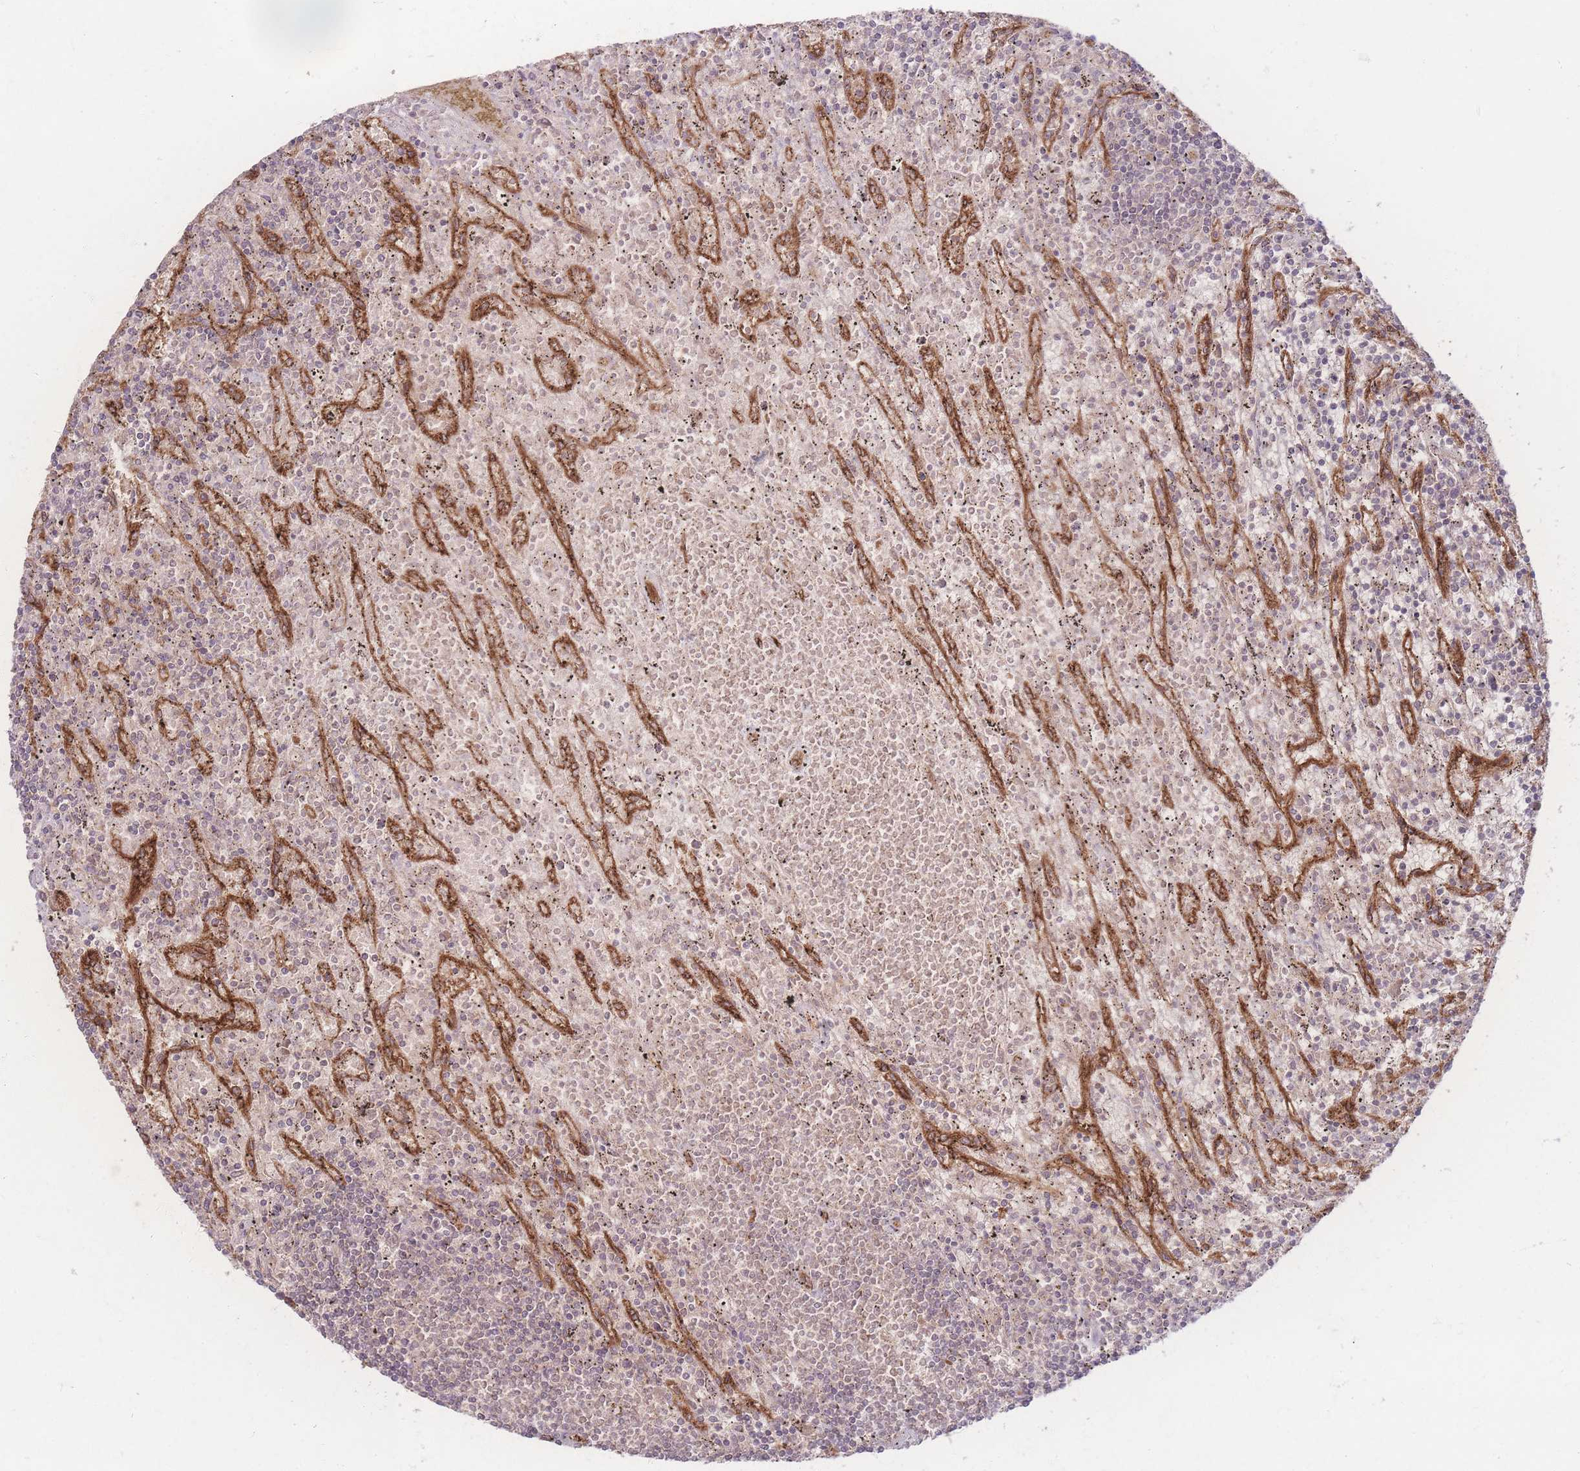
{"staining": {"intensity": "negative", "quantity": "none", "location": "none"}, "tissue": "lymphoma", "cell_type": "Tumor cells", "image_type": "cancer", "snomed": [{"axis": "morphology", "description": "Malignant lymphoma, non-Hodgkin's type, Low grade"}, {"axis": "topography", "description": "Spleen"}], "caption": "Human malignant lymphoma, non-Hodgkin's type (low-grade) stained for a protein using IHC displays no staining in tumor cells.", "gene": "INSR", "patient": {"sex": "male", "age": 76}}